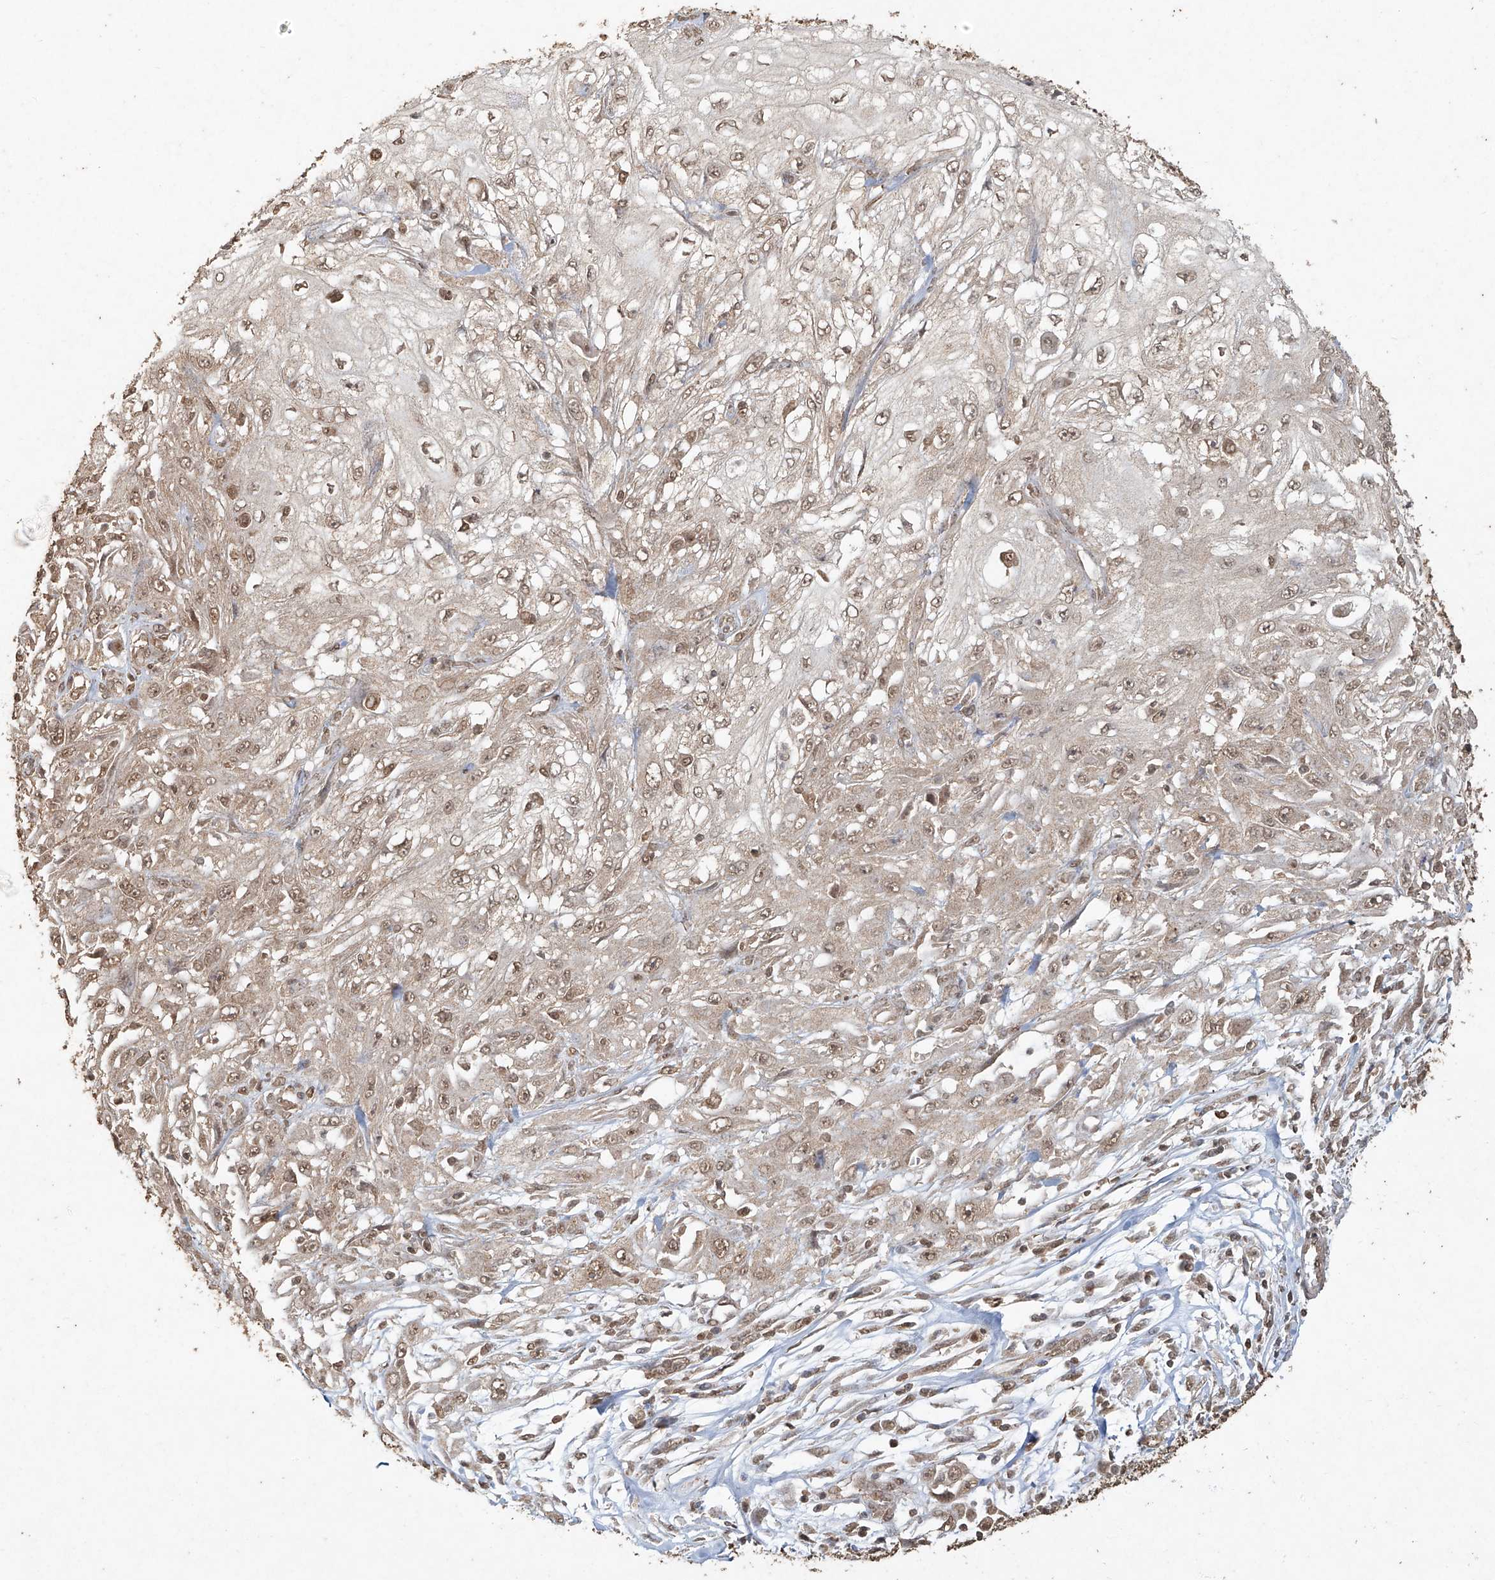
{"staining": {"intensity": "weak", "quantity": ">75%", "location": "nuclear"}, "tissue": "skin cancer", "cell_type": "Tumor cells", "image_type": "cancer", "snomed": [{"axis": "morphology", "description": "Squamous cell carcinoma, NOS"}, {"axis": "topography", "description": "Skin"}], "caption": "Weak nuclear expression for a protein is appreciated in about >75% of tumor cells of skin squamous cell carcinoma using immunohistochemistry (IHC).", "gene": "TIGAR", "patient": {"sex": "male", "age": 75}}